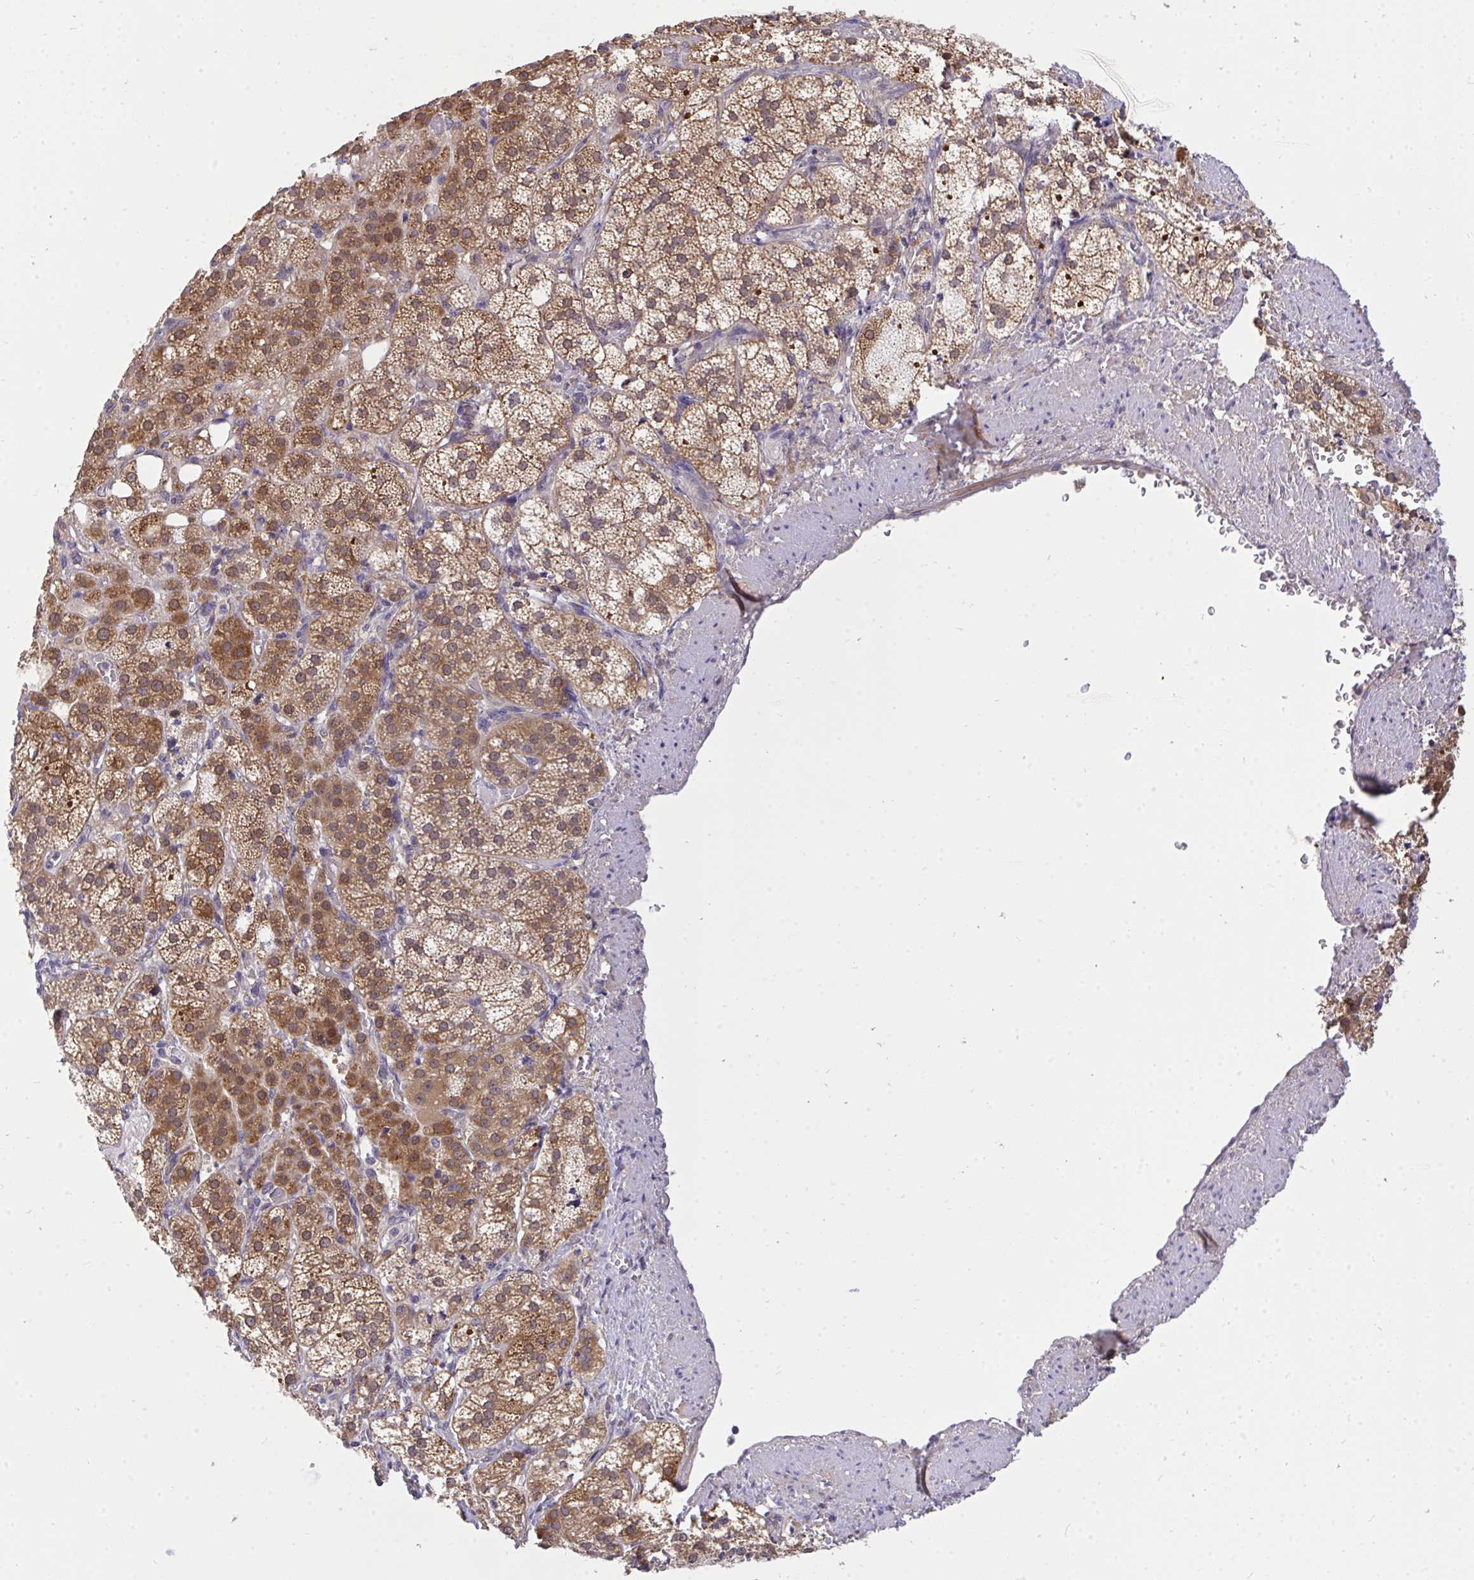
{"staining": {"intensity": "moderate", "quantity": ">75%", "location": "cytoplasmic/membranous"}, "tissue": "adrenal gland", "cell_type": "Glandular cells", "image_type": "normal", "snomed": [{"axis": "morphology", "description": "Normal tissue, NOS"}, {"axis": "topography", "description": "Adrenal gland"}], "caption": "About >75% of glandular cells in benign human adrenal gland demonstrate moderate cytoplasmic/membranous protein positivity as visualized by brown immunohistochemical staining.", "gene": "C19orf54", "patient": {"sex": "female", "age": 60}}